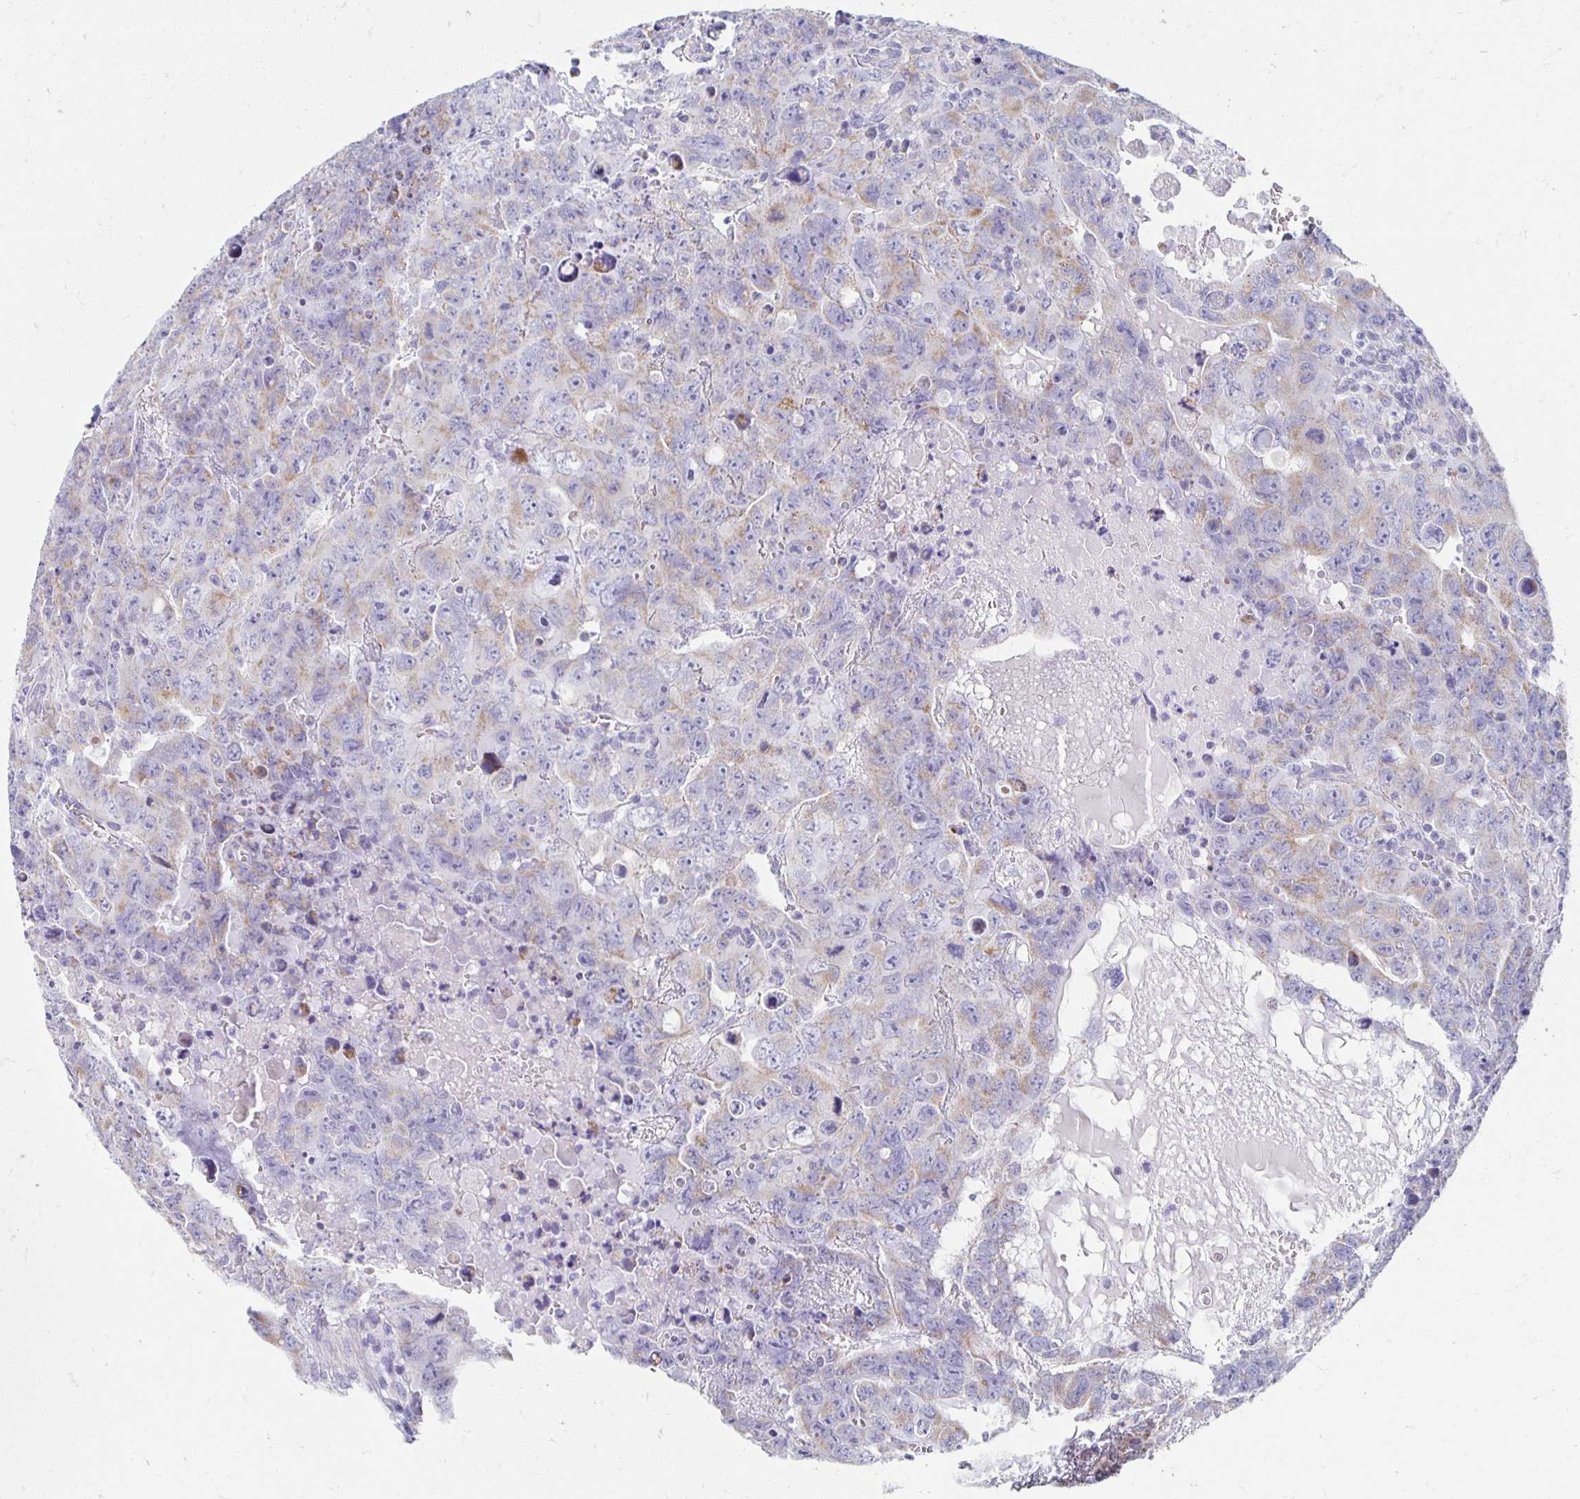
{"staining": {"intensity": "weak", "quantity": "25%-75%", "location": "cytoplasmic/membranous"}, "tissue": "testis cancer", "cell_type": "Tumor cells", "image_type": "cancer", "snomed": [{"axis": "morphology", "description": "Carcinoma, Embryonal, NOS"}, {"axis": "topography", "description": "Testis"}], "caption": "Tumor cells demonstrate low levels of weak cytoplasmic/membranous positivity in about 25%-75% of cells in testis cancer.", "gene": "TEX44", "patient": {"sex": "male", "age": 24}}